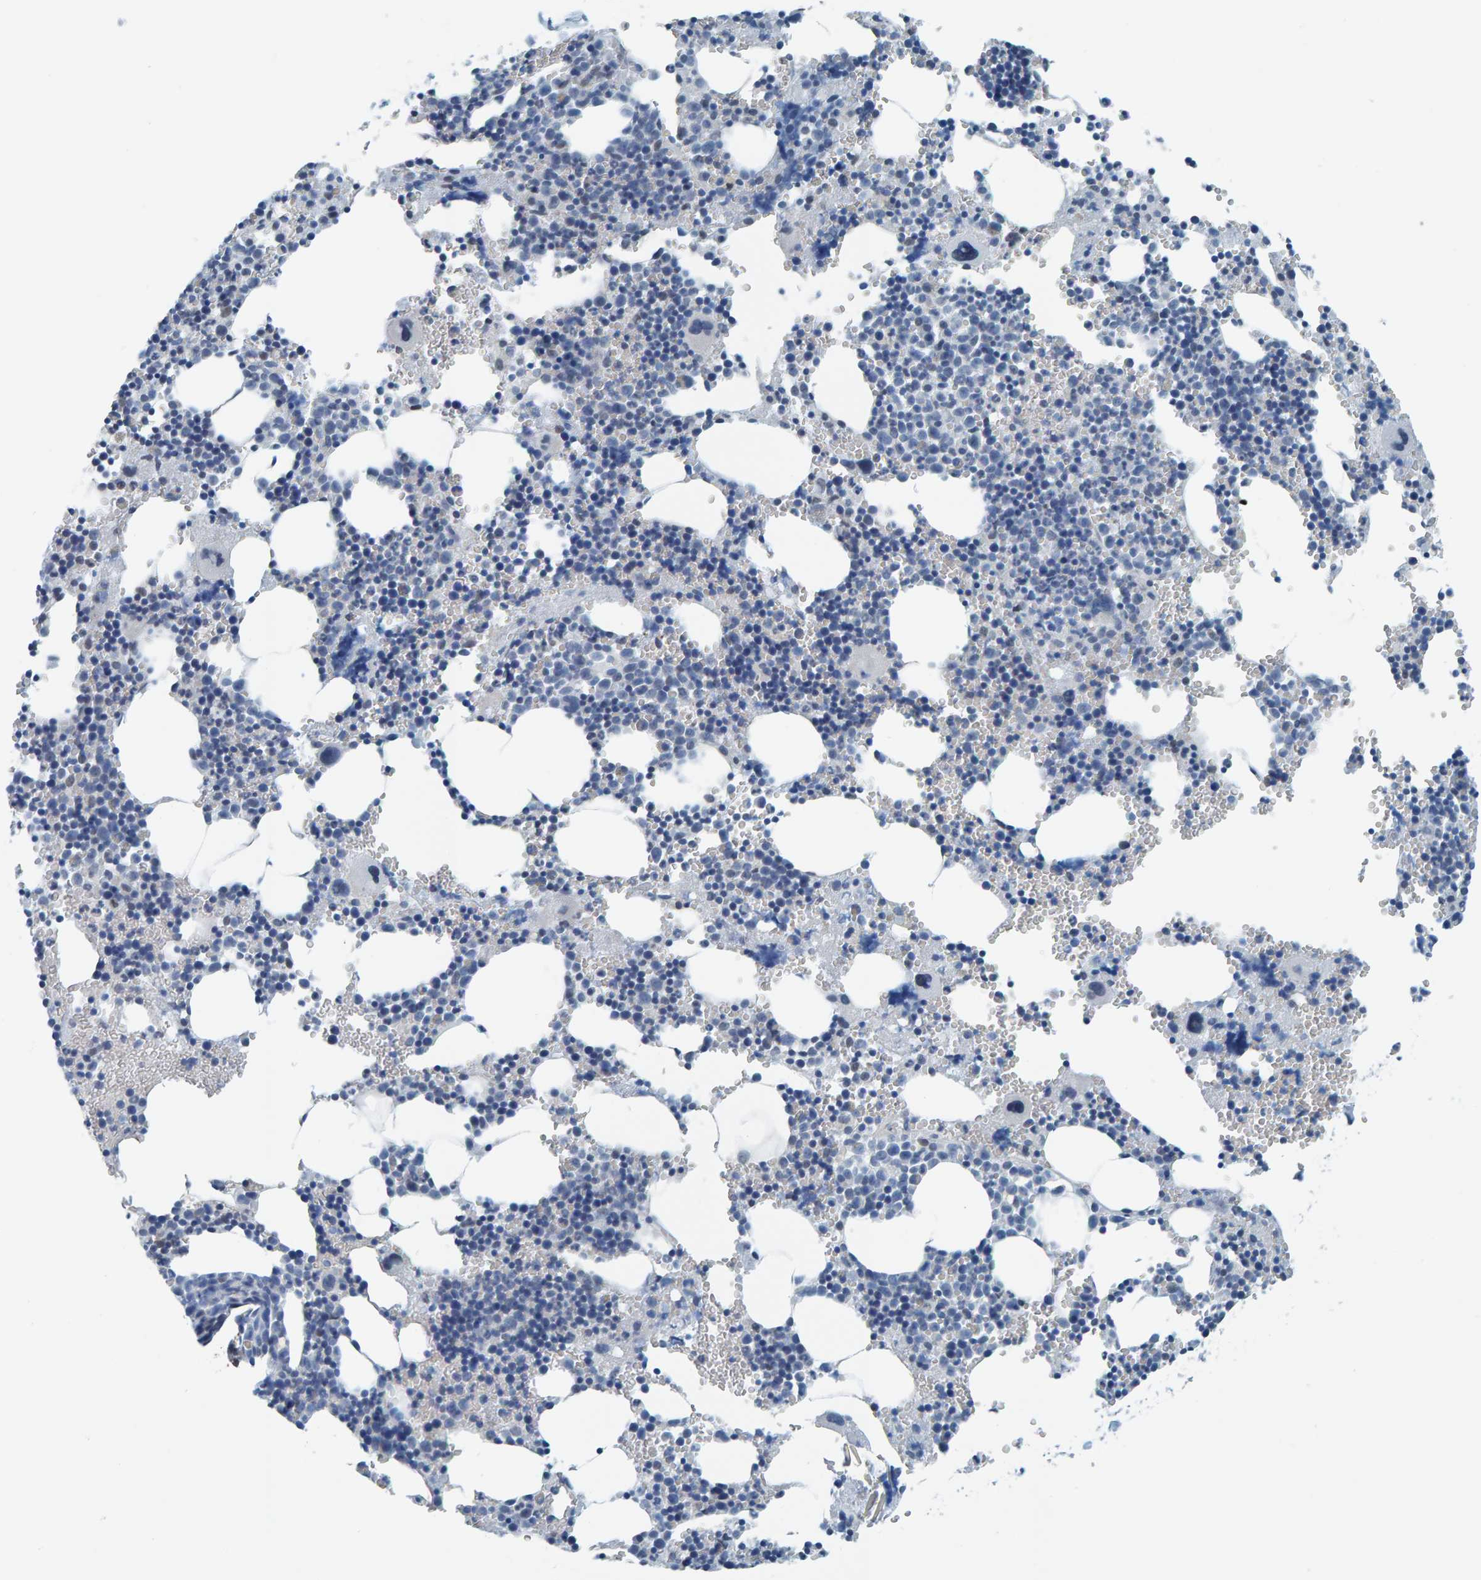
{"staining": {"intensity": "negative", "quantity": "none", "location": "none"}, "tissue": "bone marrow", "cell_type": "Hematopoietic cells", "image_type": "normal", "snomed": [{"axis": "morphology", "description": "Normal tissue, NOS"}, {"axis": "morphology", "description": "Inflammation, NOS"}, {"axis": "topography", "description": "Bone marrow"}], "caption": "This is a photomicrograph of immunohistochemistry (IHC) staining of benign bone marrow, which shows no staining in hematopoietic cells.", "gene": "CNP", "patient": {"sex": "male", "age": 31}}